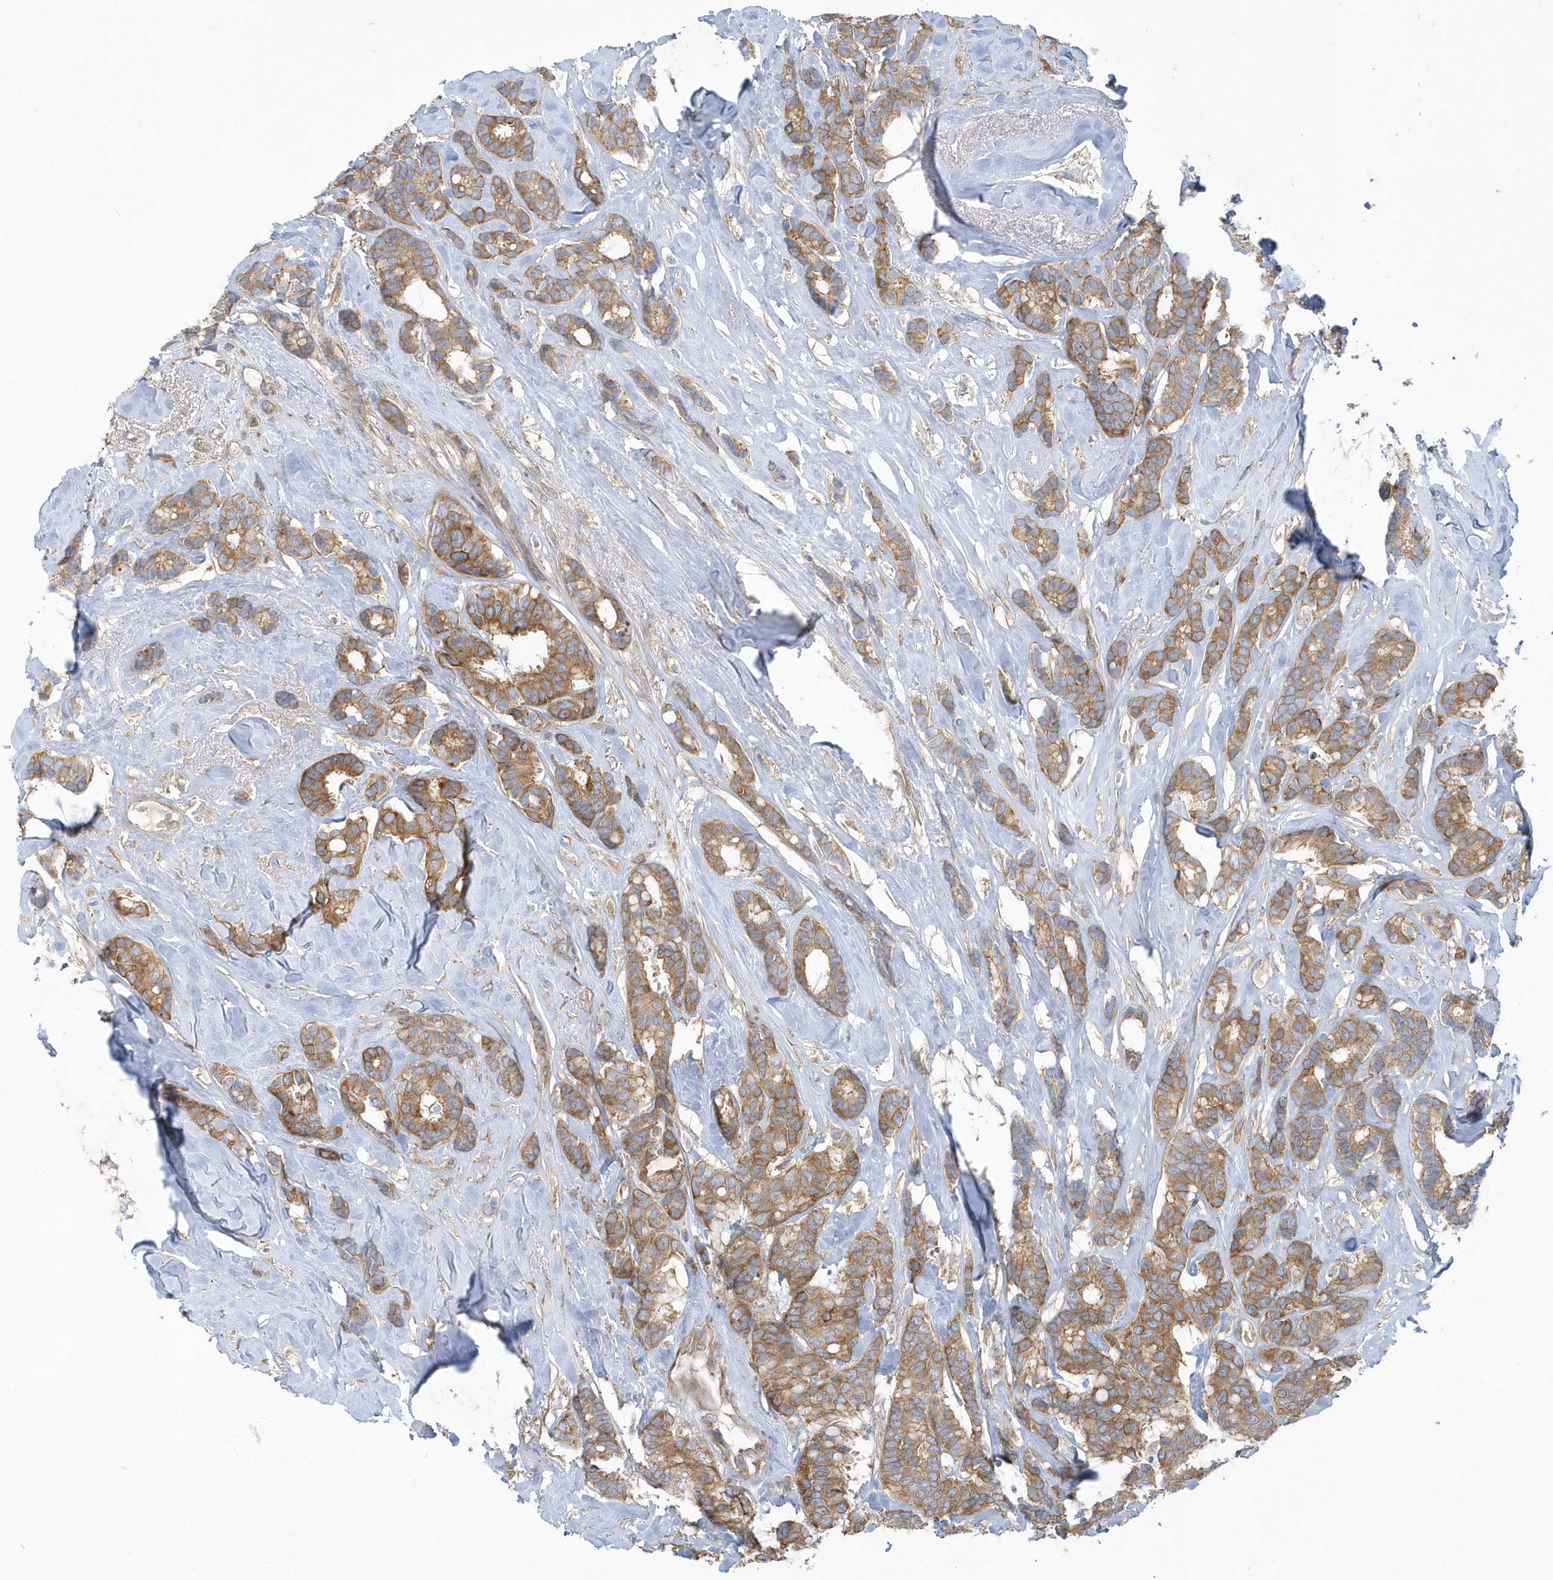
{"staining": {"intensity": "moderate", "quantity": ">75%", "location": "cytoplasmic/membranous"}, "tissue": "breast cancer", "cell_type": "Tumor cells", "image_type": "cancer", "snomed": [{"axis": "morphology", "description": "Duct carcinoma"}, {"axis": "topography", "description": "Breast"}], "caption": "The micrograph reveals a brown stain indicating the presence of a protein in the cytoplasmic/membranous of tumor cells in breast intraductal carcinoma.", "gene": "CNOT10", "patient": {"sex": "female", "age": 87}}